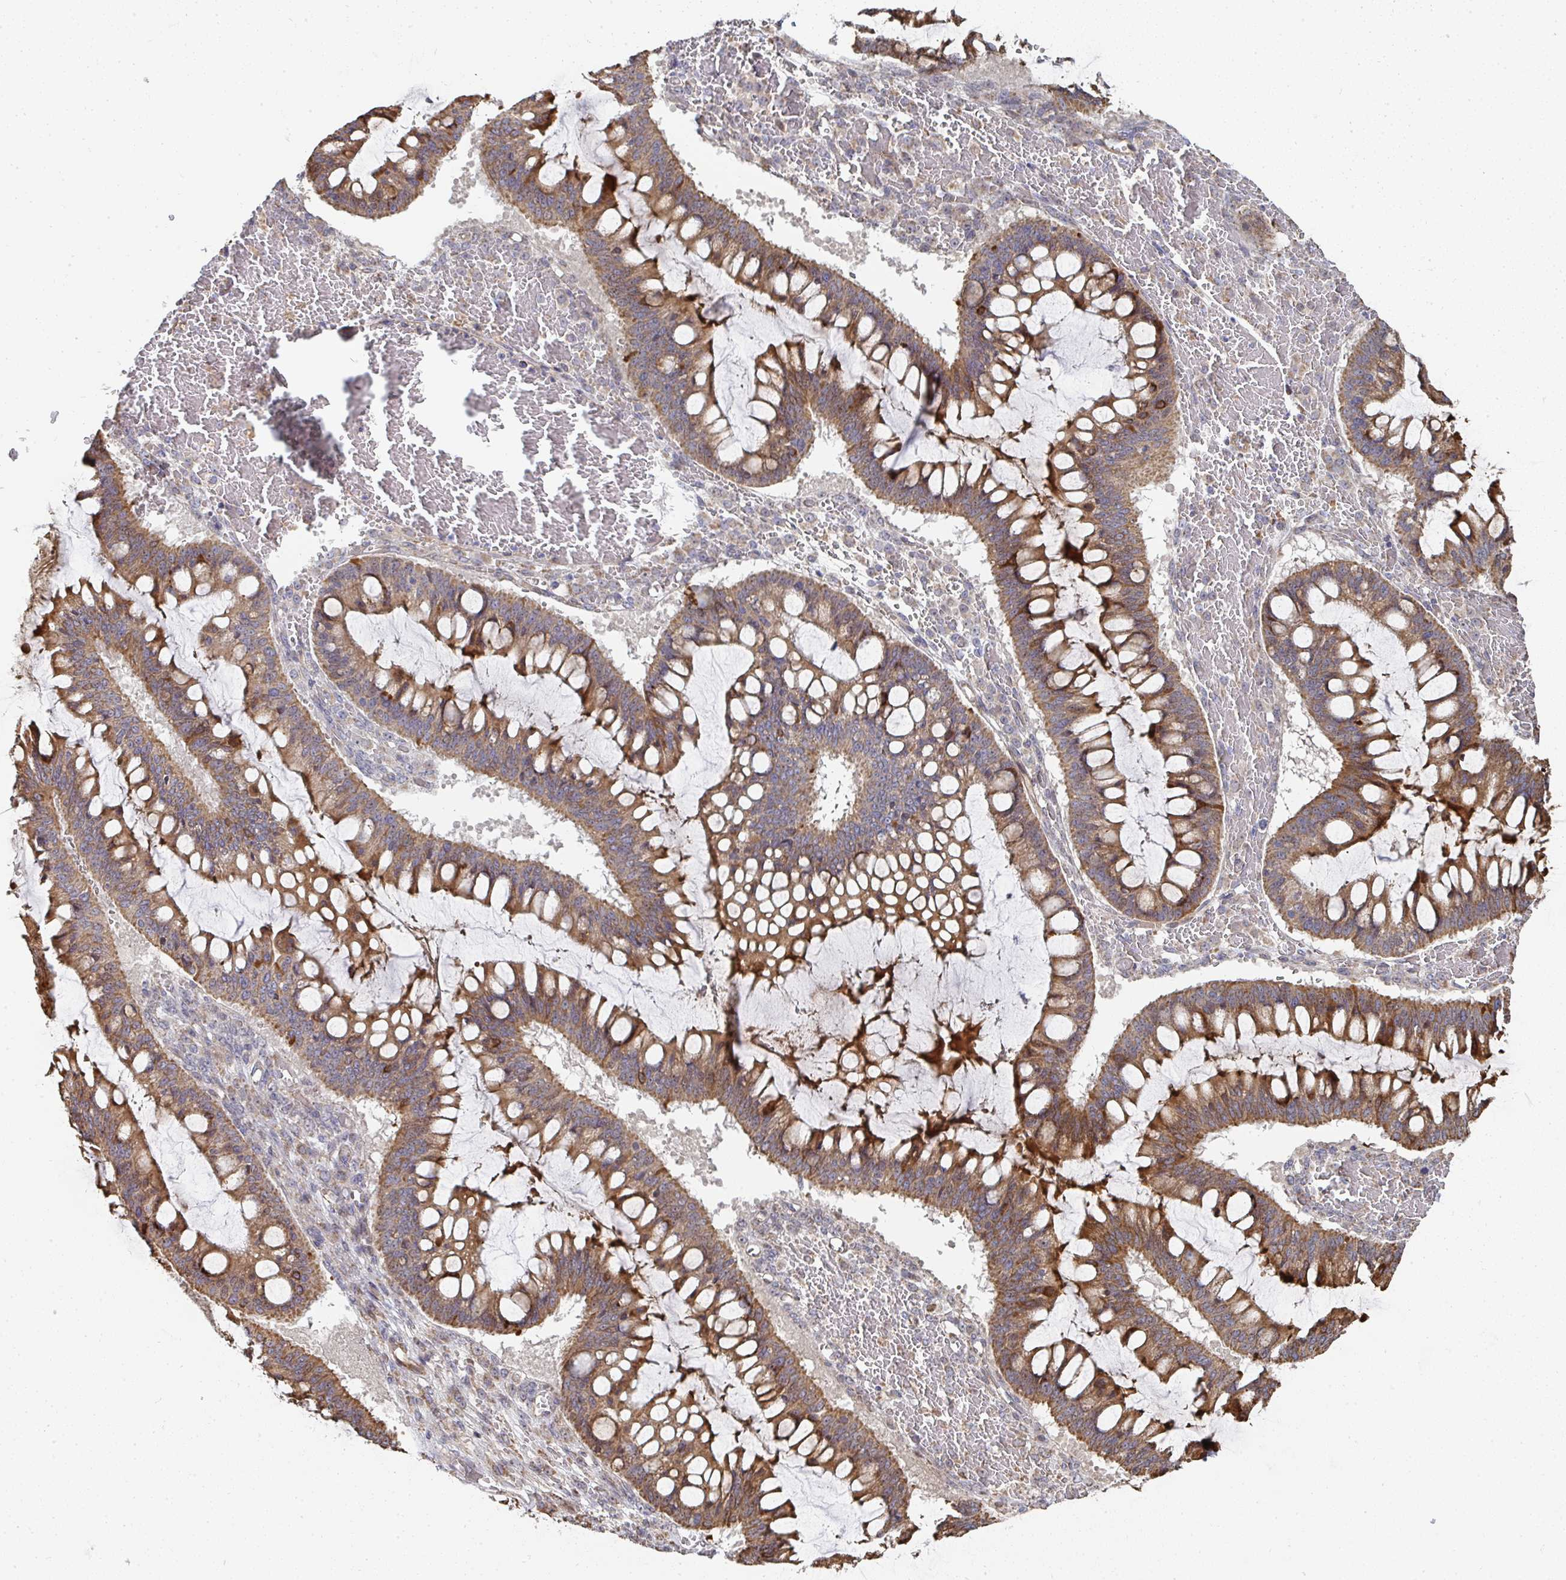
{"staining": {"intensity": "moderate", "quantity": ">75%", "location": "cytoplasmic/membranous"}, "tissue": "ovarian cancer", "cell_type": "Tumor cells", "image_type": "cancer", "snomed": [{"axis": "morphology", "description": "Cystadenocarcinoma, mucinous, NOS"}, {"axis": "topography", "description": "Ovary"}], "caption": "This micrograph displays immunohistochemistry (IHC) staining of ovarian cancer, with medium moderate cytoplasmic/membranous expression in about >75% of tumor cells.", "gene": "AGTPBP1", "patient": {"sex": "female", "age": 73}}